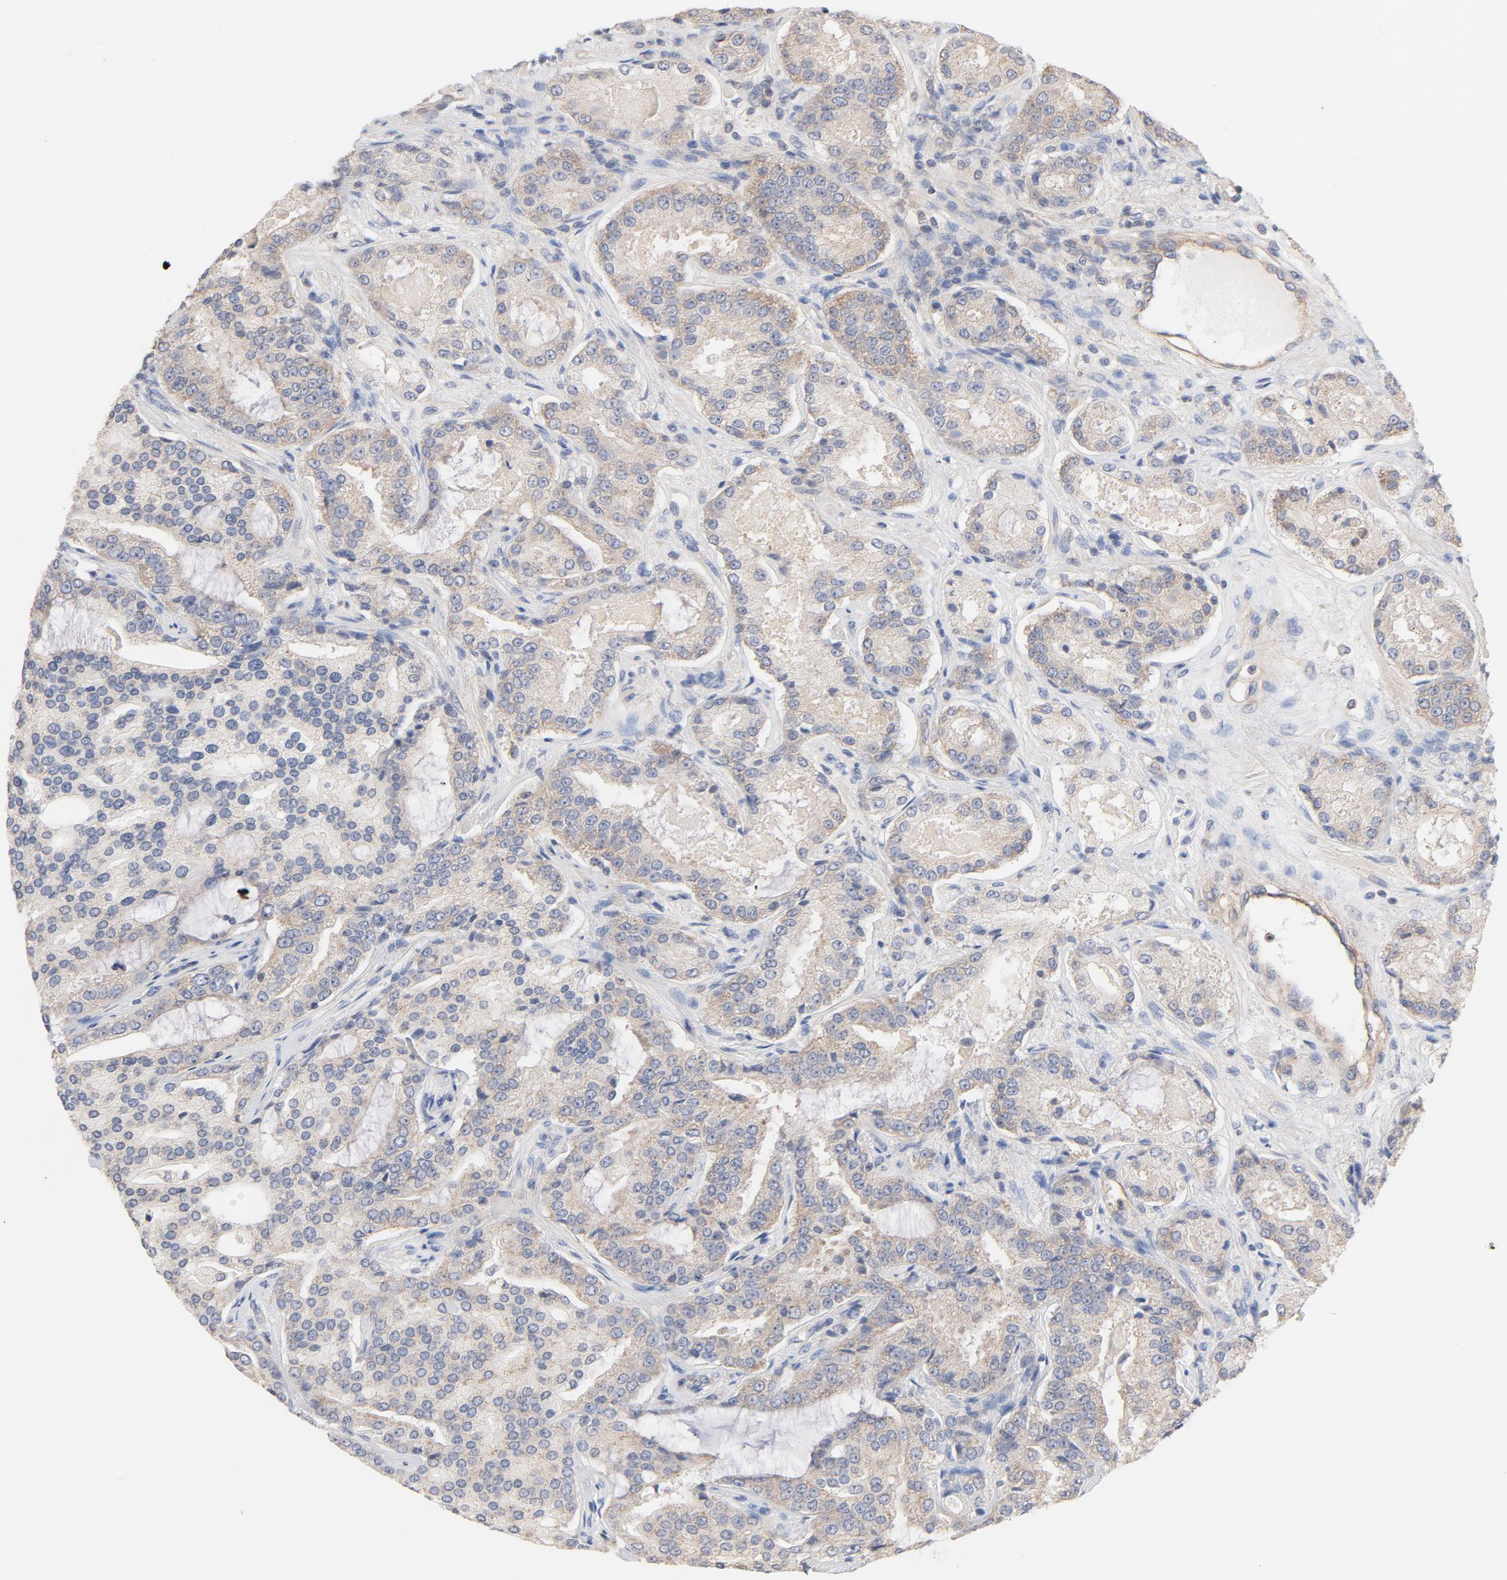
{"staining": {"intensity": "weak", "quantity": ">75%", "location": "cytoplasmic/membranous"}, "tissue": "prostate cancer", "cell_type": "Tumor cells", "image_type": "cancer", "snomed": [{"axis": "morphology", "description": "Adenocarcinoma, High grade"}, {"axis": "topography", "description": "Prostate"}], "caption": "A high-resolution histopathology image shows IHC staining of prostate cancer (high-grade adenocarcinoma), which exhibits weak cytoplasmic/membranous expression in about >75% of tumor cells.", "gene": "STRN3", "patient": {"sex": "male", "age": 72}}